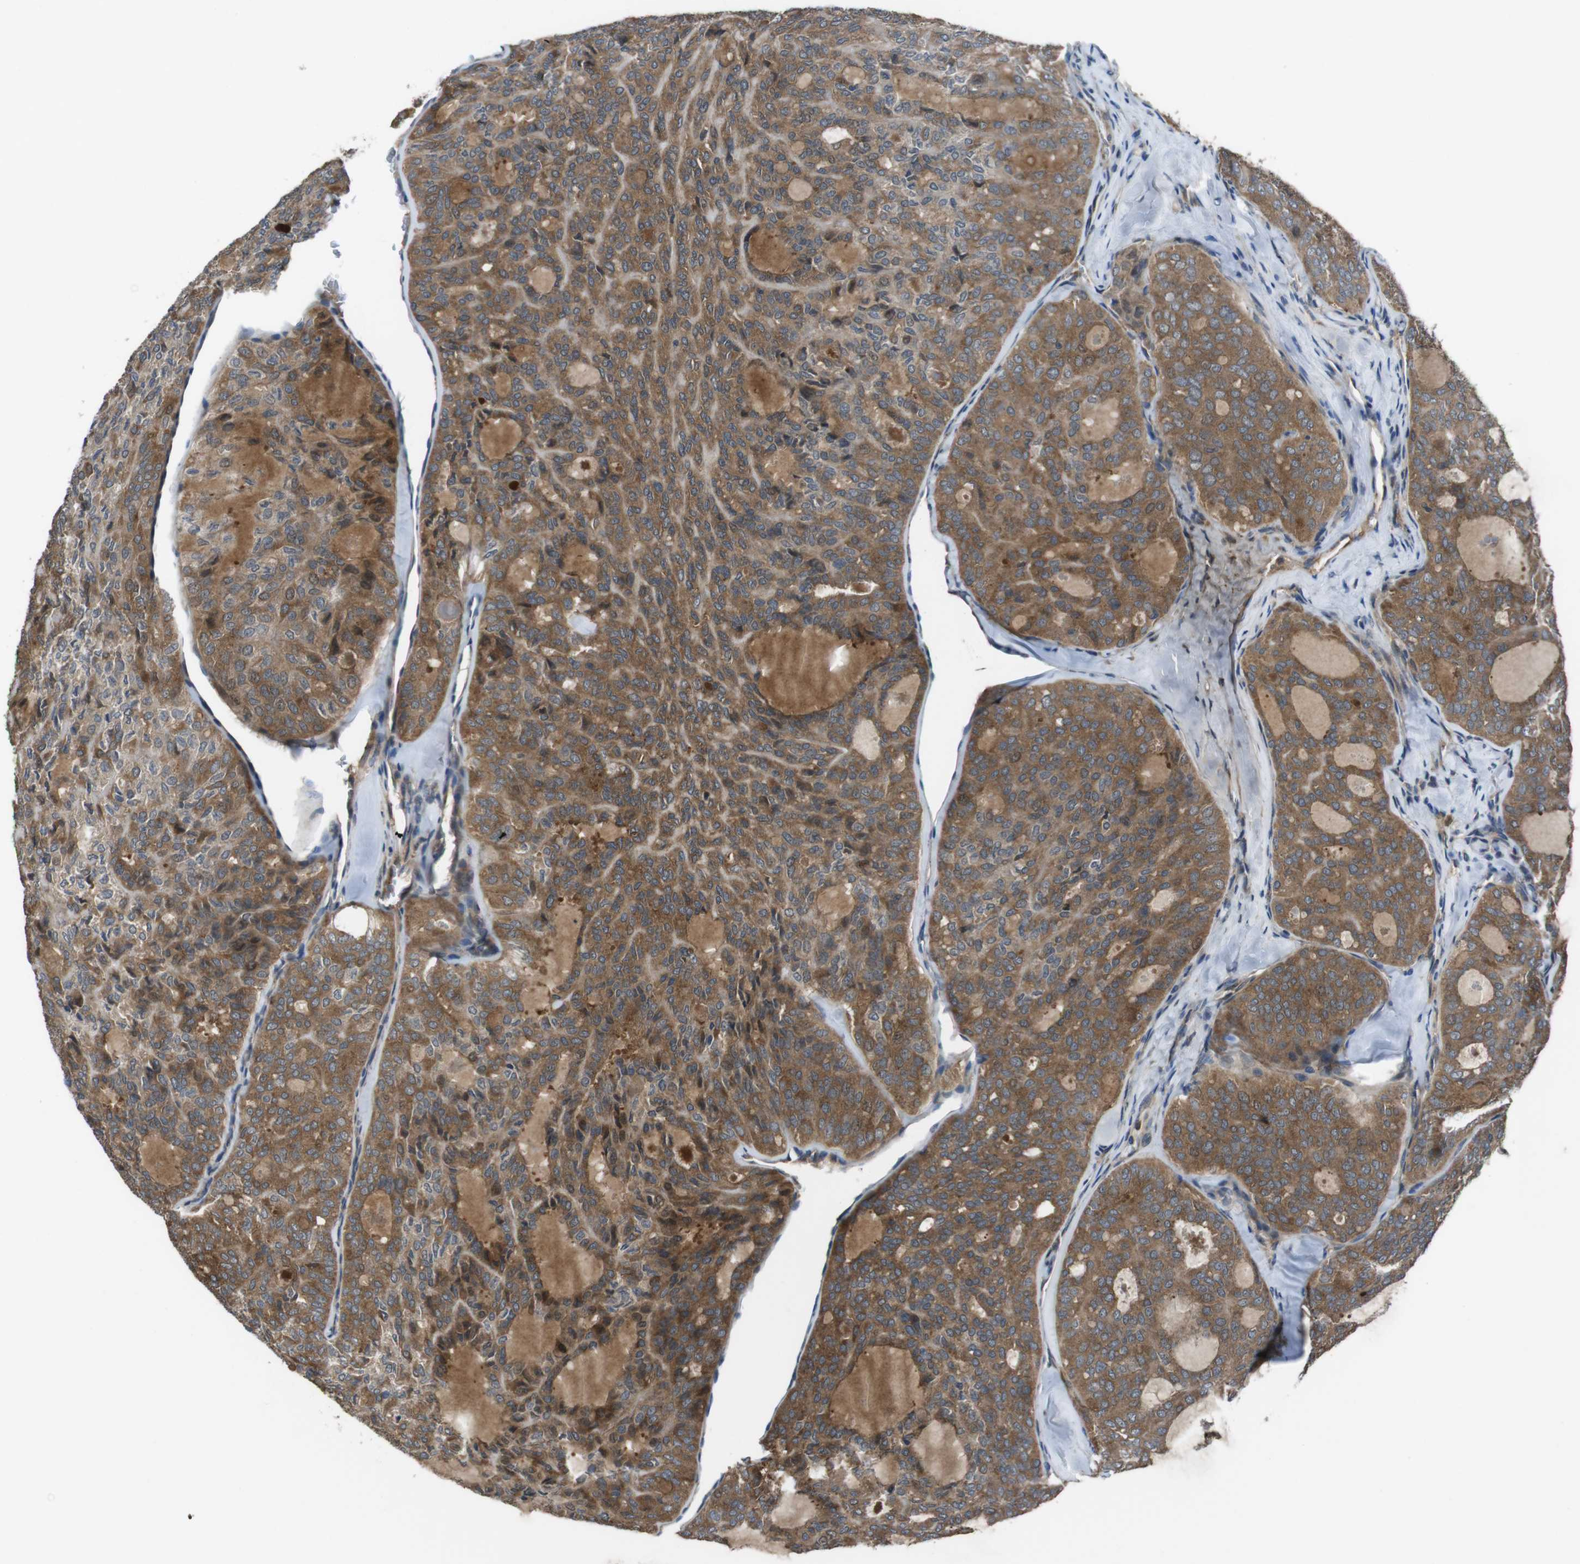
{"staining": {"intensity": "moderate", "quantity": ">75%", "location": "cytoplasmic/membranous"}, "tissue": "thyroid cancer", "cell_type": "Tumor cells", "image_type": "cancer", "snomed": [{"axis": "morphology", "description": "Follicular adenoma carcinoma, NOS"}, {"axis": "topography", "description": "Thyroid gland"}], "caption": "Tumor cells show medium levels of moderate cytoplasmic/membranous positivity in approximately >75% of cells in human thyroid follicular adenoma carcinoma.", "gene": "SLC22A23", "patient": {"sex": "male", "age": 75}}